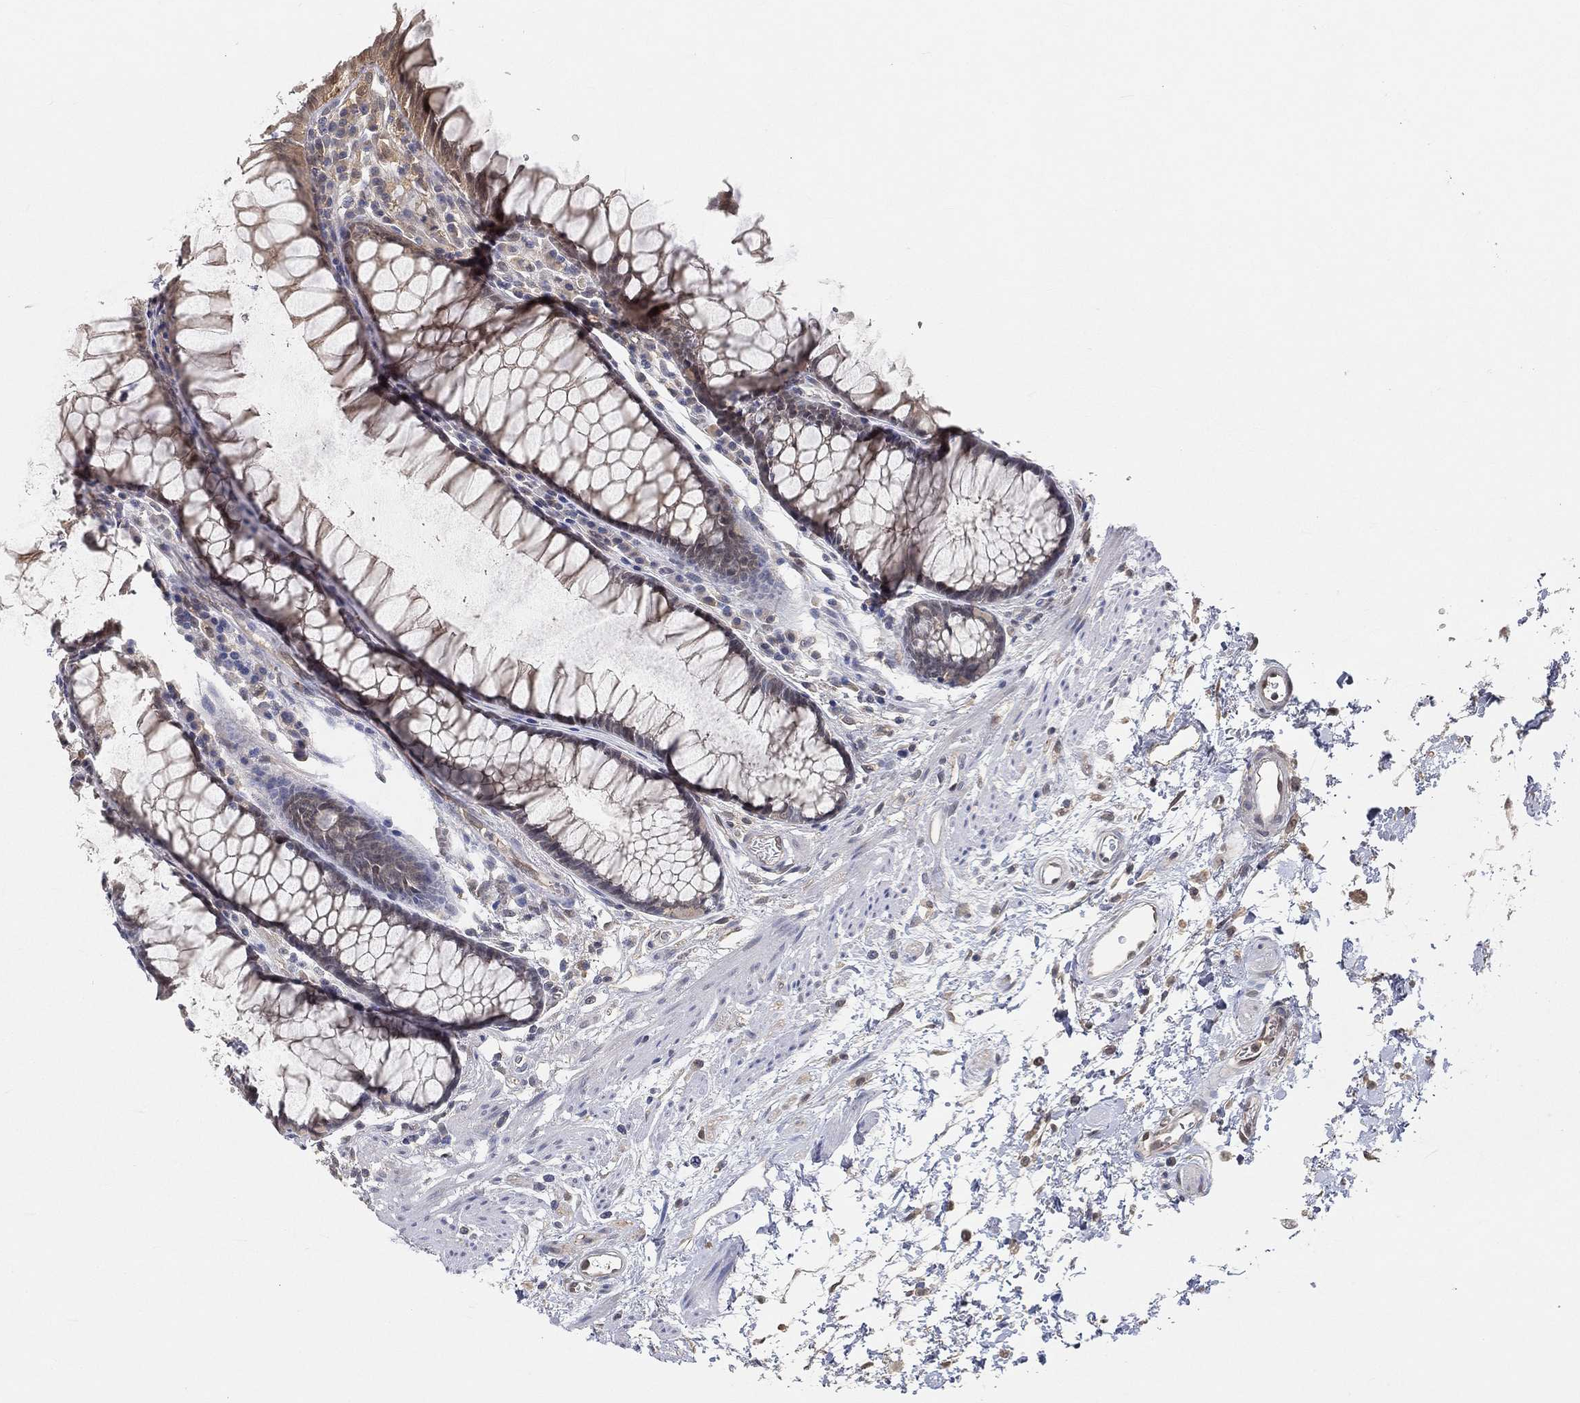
{"staining": {"intensity": "weak", "quantity": "<25%", "location": "cytoplasmic/membranous"}, "tissue": "rectum", "cell_type": "Glandular cells", "image_type": "normal", "snomed": [{"axis": "morphology", "description": "Normal tissue, NOS"}, {"axis": "topography", "description": "Rectum"}], "caption": "Normal rectum was stained to show a protein in brown. There is no significant positivity in glandular cells. The staining is performed using DAB (3,3'-diaminobenzidine) brown chromogen with nuclei counter-stained in using hematoxylin.", "gene": "MAPK1", "patient": {"sex": "female", "age": 68}}